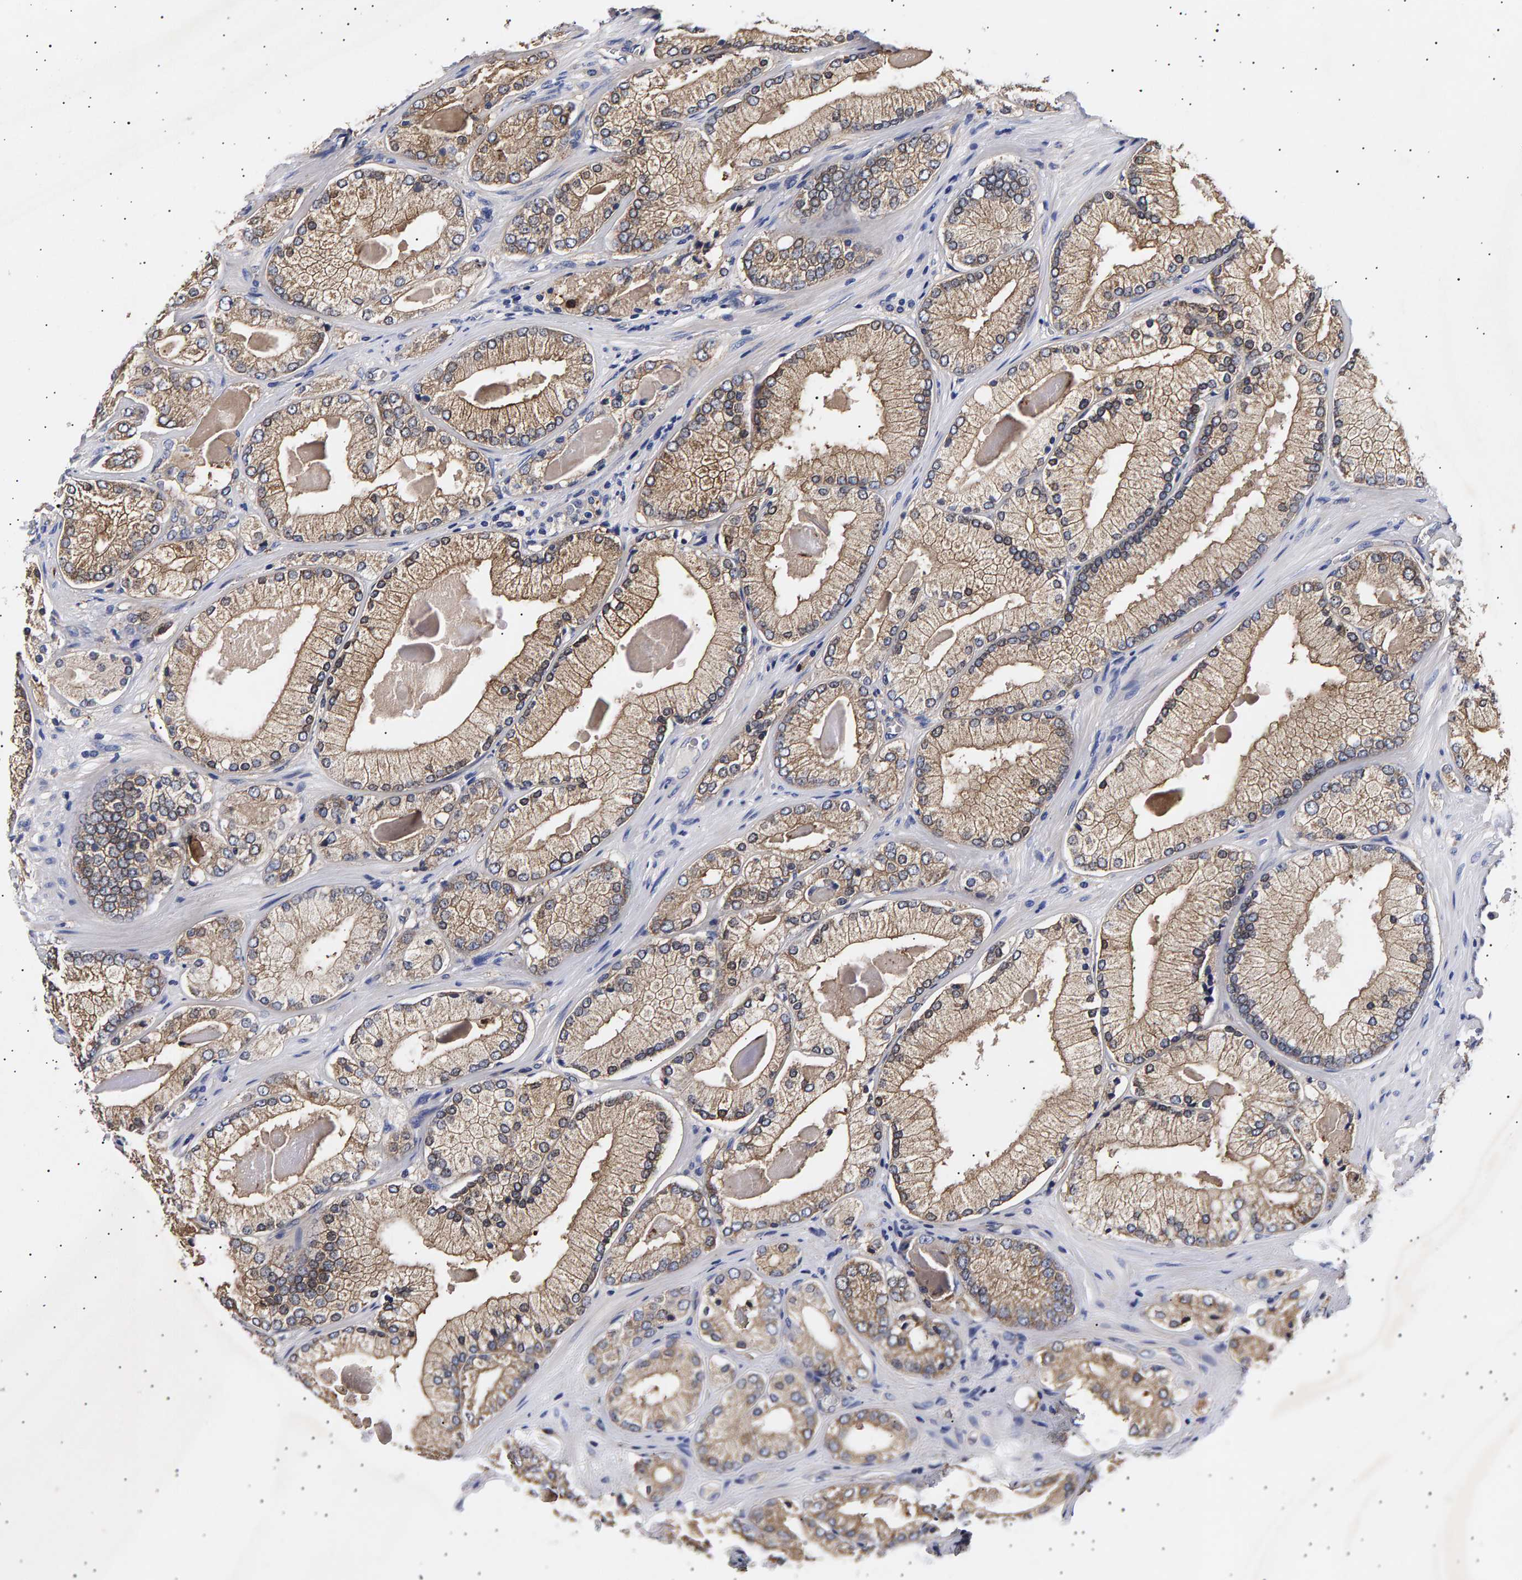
{"staining": {"intensity": "weak", "quantity": ">75%", "location": "cytoplasmic/membranous"}, "tissue": "prostate cancer", "cell_type": "Tumor cells", "image_type": "cancer", "snomed": [{"axis": "morphology", "description": "Adenocarcinoma, Low grade"}, {"axis": "topography", "description": "Prostate"}], "caption": "This micrograph reveals IHC staining of prostate cancer (low-grade adenocarcinoma), with low weak cytoplasmic/membranous positivity in approximately >75% of tumor cells.", "gene": "ANKRD40", "patient": {"sex": "male", "age": 65}}